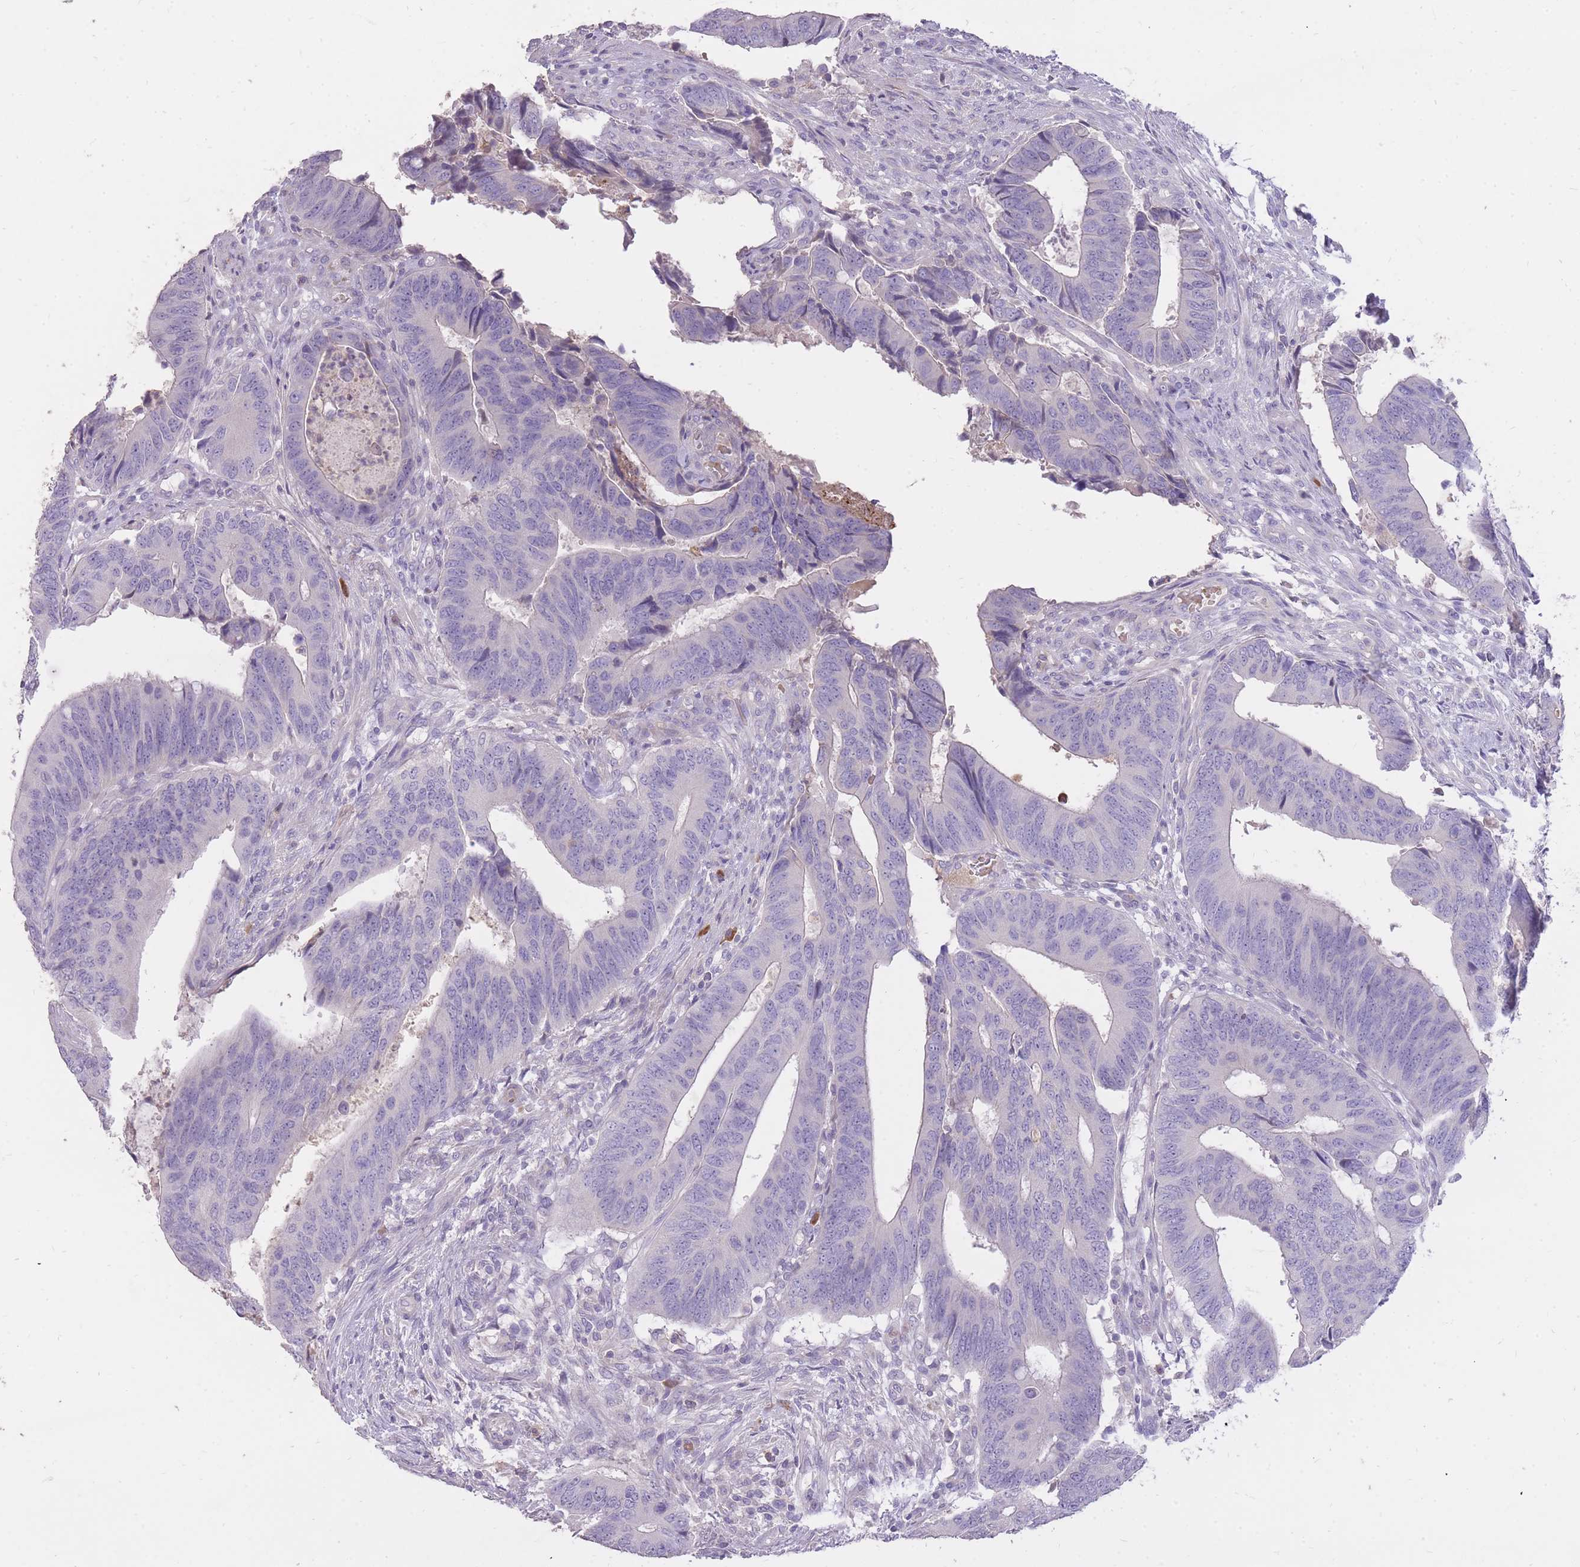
{"staining": {"intensity": "negative", "quantity": "none", "location": "none"}, "tissue": "colorectal cancer", "cell_type": "Tumor cells", "image_type": "cancer", "snomed": [{"axis": "morphology", "description": "Adenocarcinoma, NOS"}, {"axis": "topography", "description": "Colon"}], "caption": "This is an immunohistochemistry micrograph of colorectal adenocarcinoma. There is no positivity in tumor cells.", "gene": "FRG2C", "patient": {"sex": "male", "age": 87}}